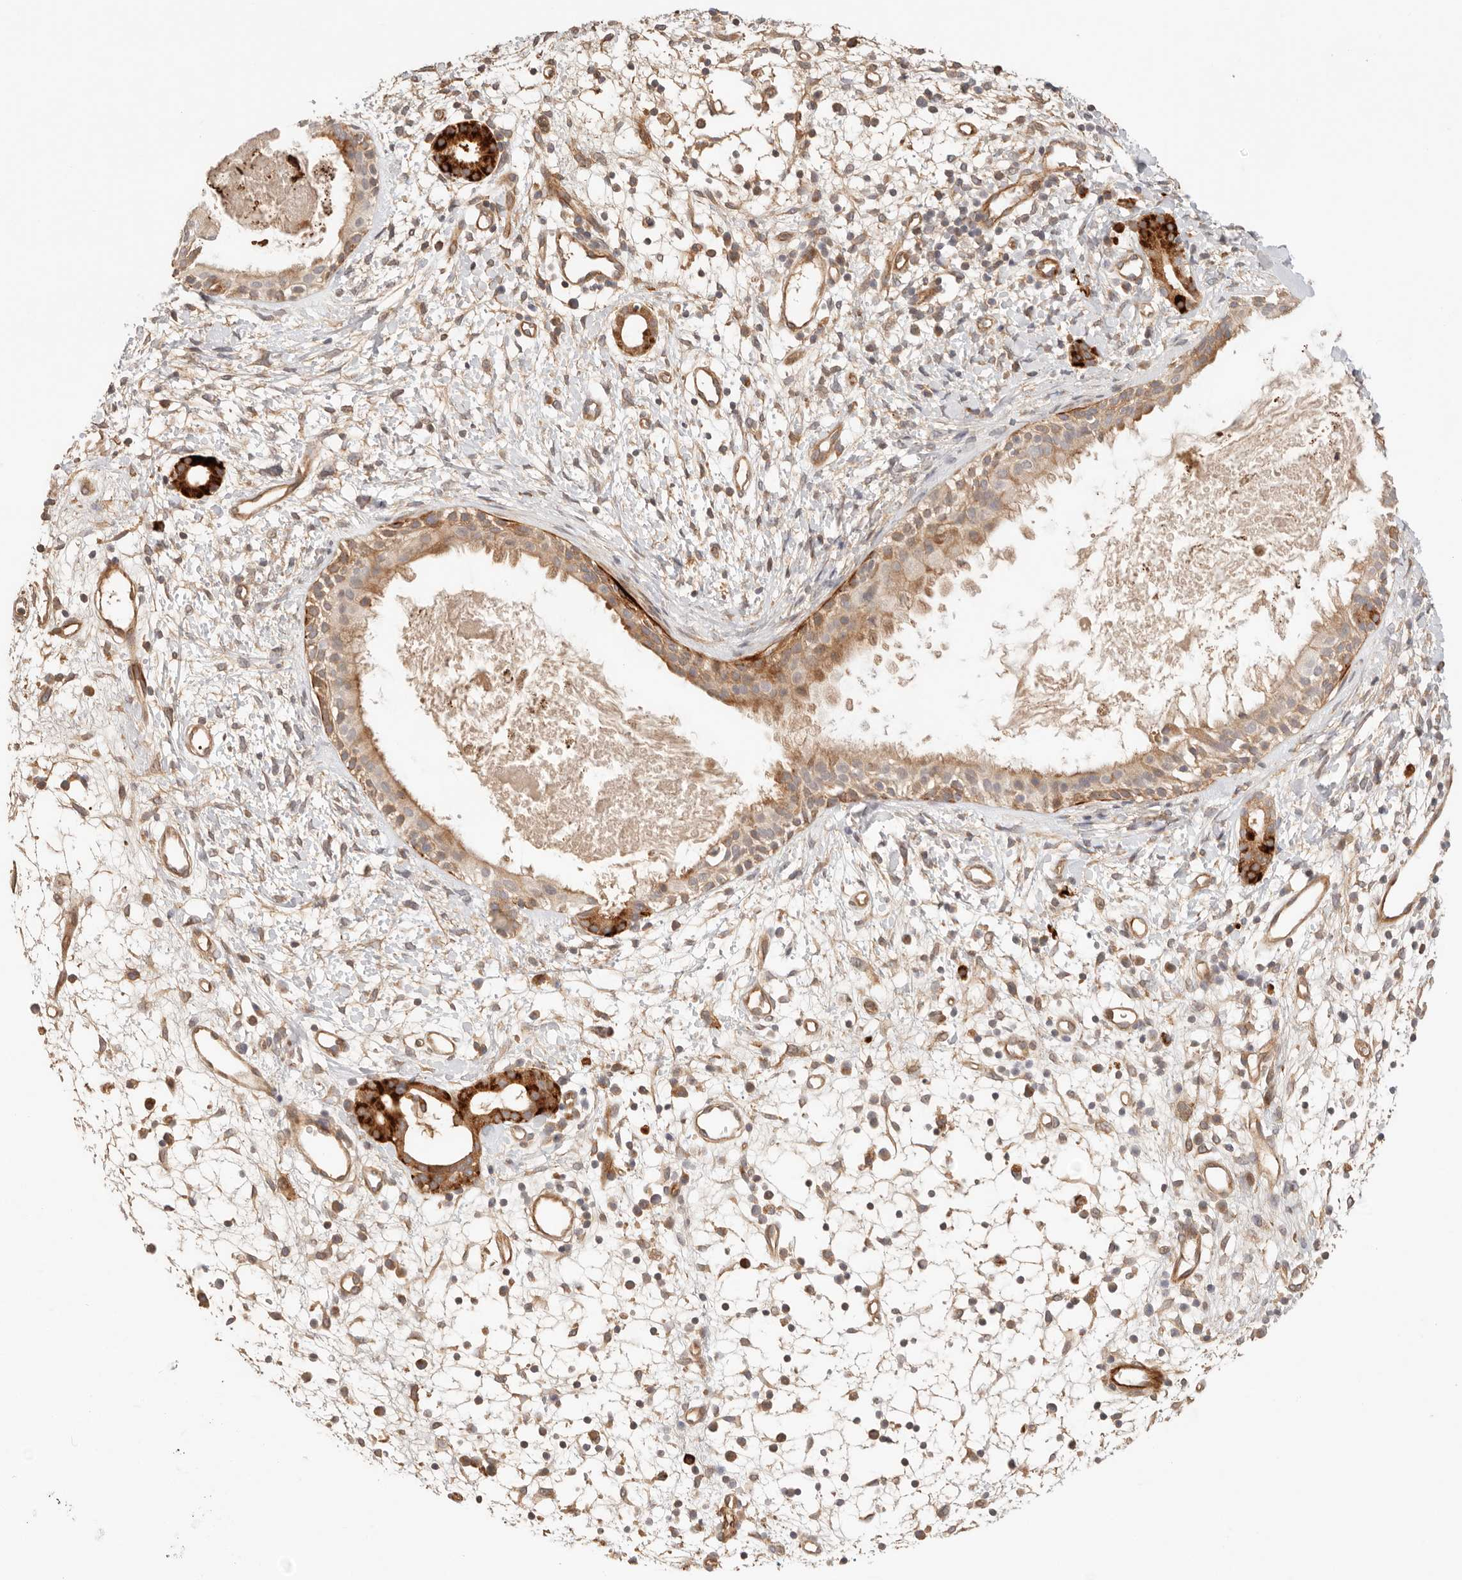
{"staining": {"intensity": "moderate", "quantity": ">75%", "location": "cytoplasmic/membranous"}, "tissue": "nasopharynx", "cell_type": "Respiratory epithelial cells", "image_type": "normal", "snomed": [{"axis": "morphology", "description": "Normal tissue, NOS"}, {"axis": "topography", "description": "Nasopharynx"}], "caption": "Immunohistochemical staining of unremarkable human nasopharynx reveals medium levels of moderate cytoplasmic/membranous expression in approximately >75% of respiratory epithelial cells. (Brightfield microscopy of DAB IHC at high magnification).", "gene": "IL1R2", "patient": {"sex": "male", "age": 22}}